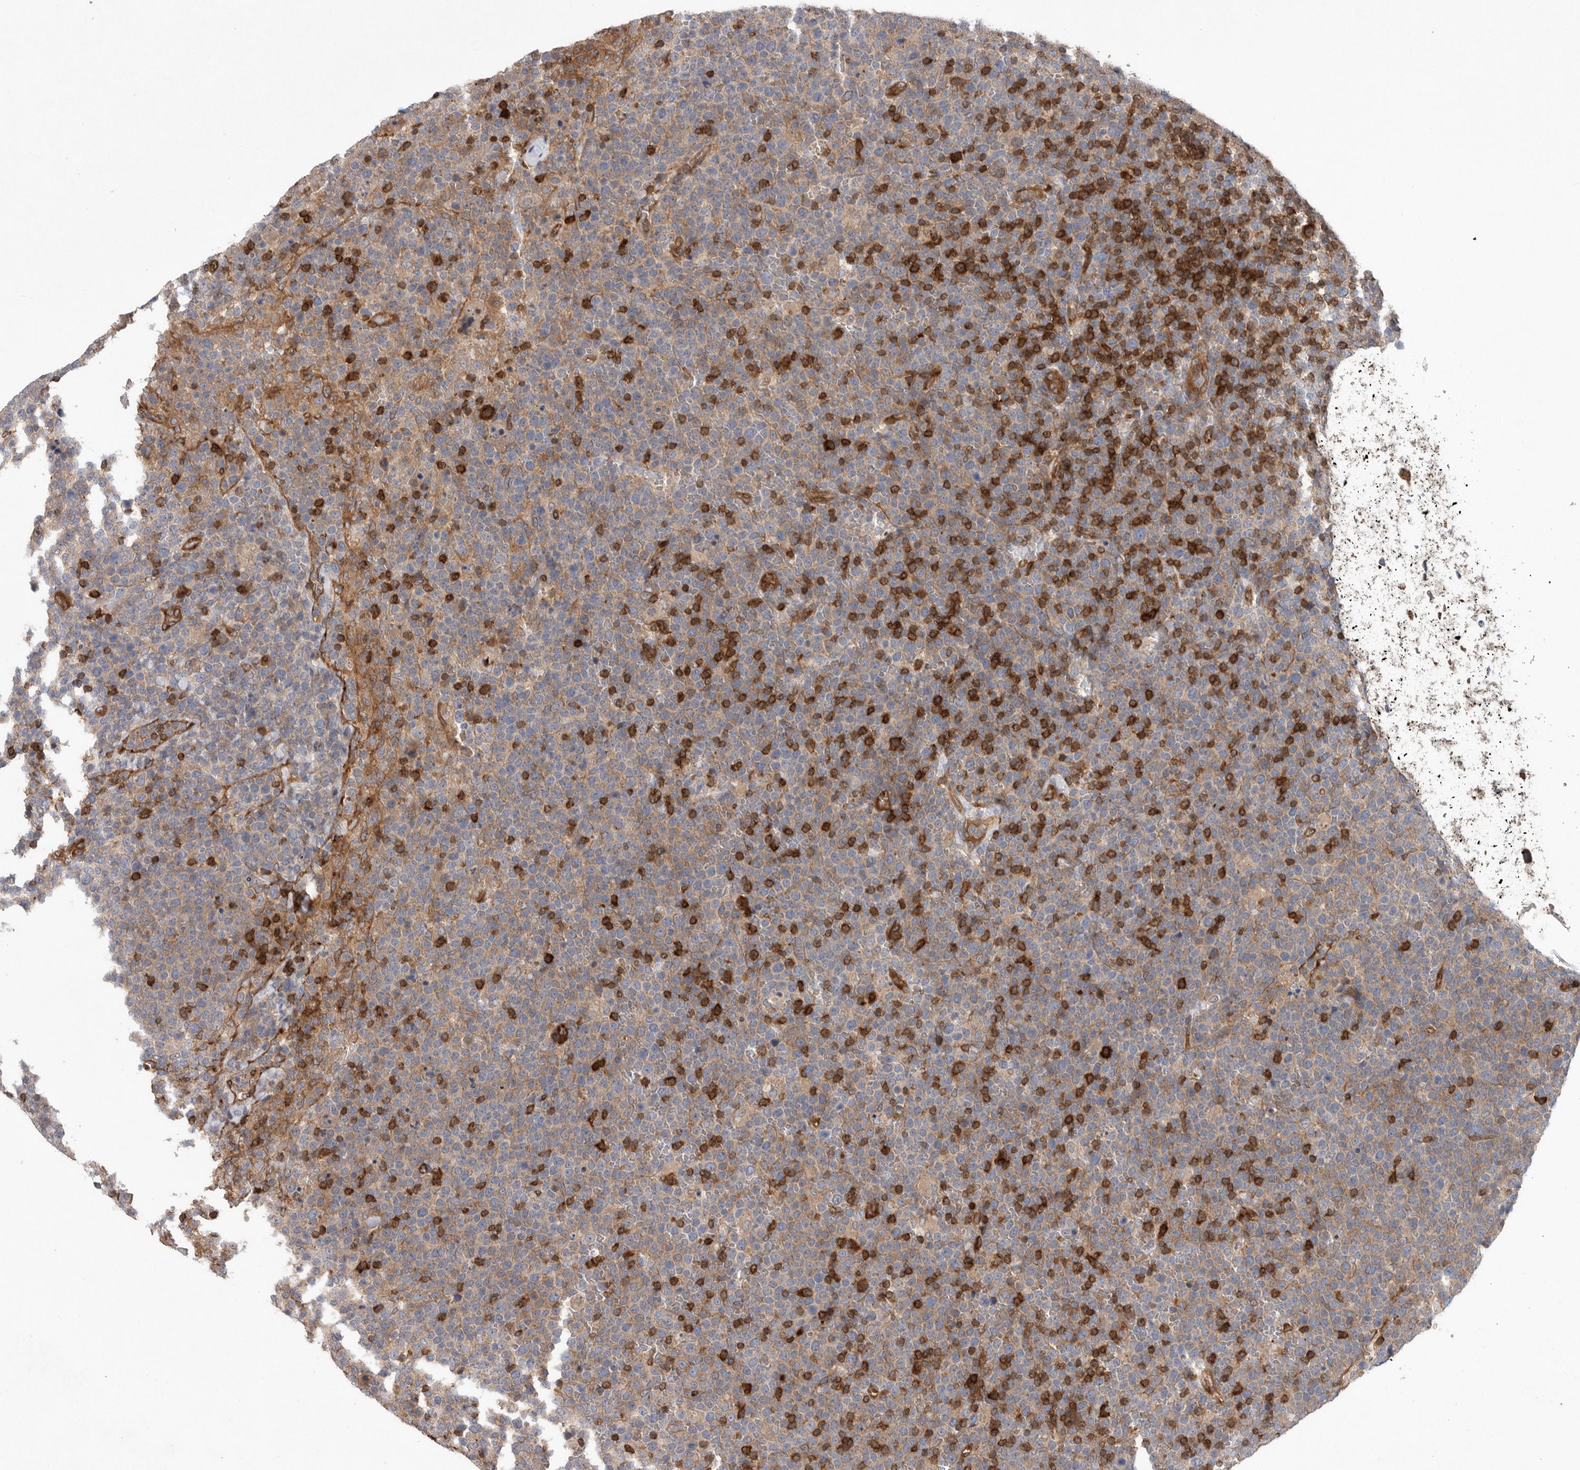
{"staining": {"intensity": "negative", "quantity": "none", "location": "none"}, "tissue": "lymphoma", "cell_type": "Tumor cells", "image_type": "cancer", "snomed": [{"axis": "morphology", "description": "Malignant lymphoma, non-Hodgkin's type, High grade"}, {"axis": "topography", "description": "Lymph node"}], "caption": "Human lymphoma stained for a protein using immunohistochemistry demonstrates no positivity in tumor cells.", "gene": "PRKCH", "patient": {"sex": "male", "age": 61}}